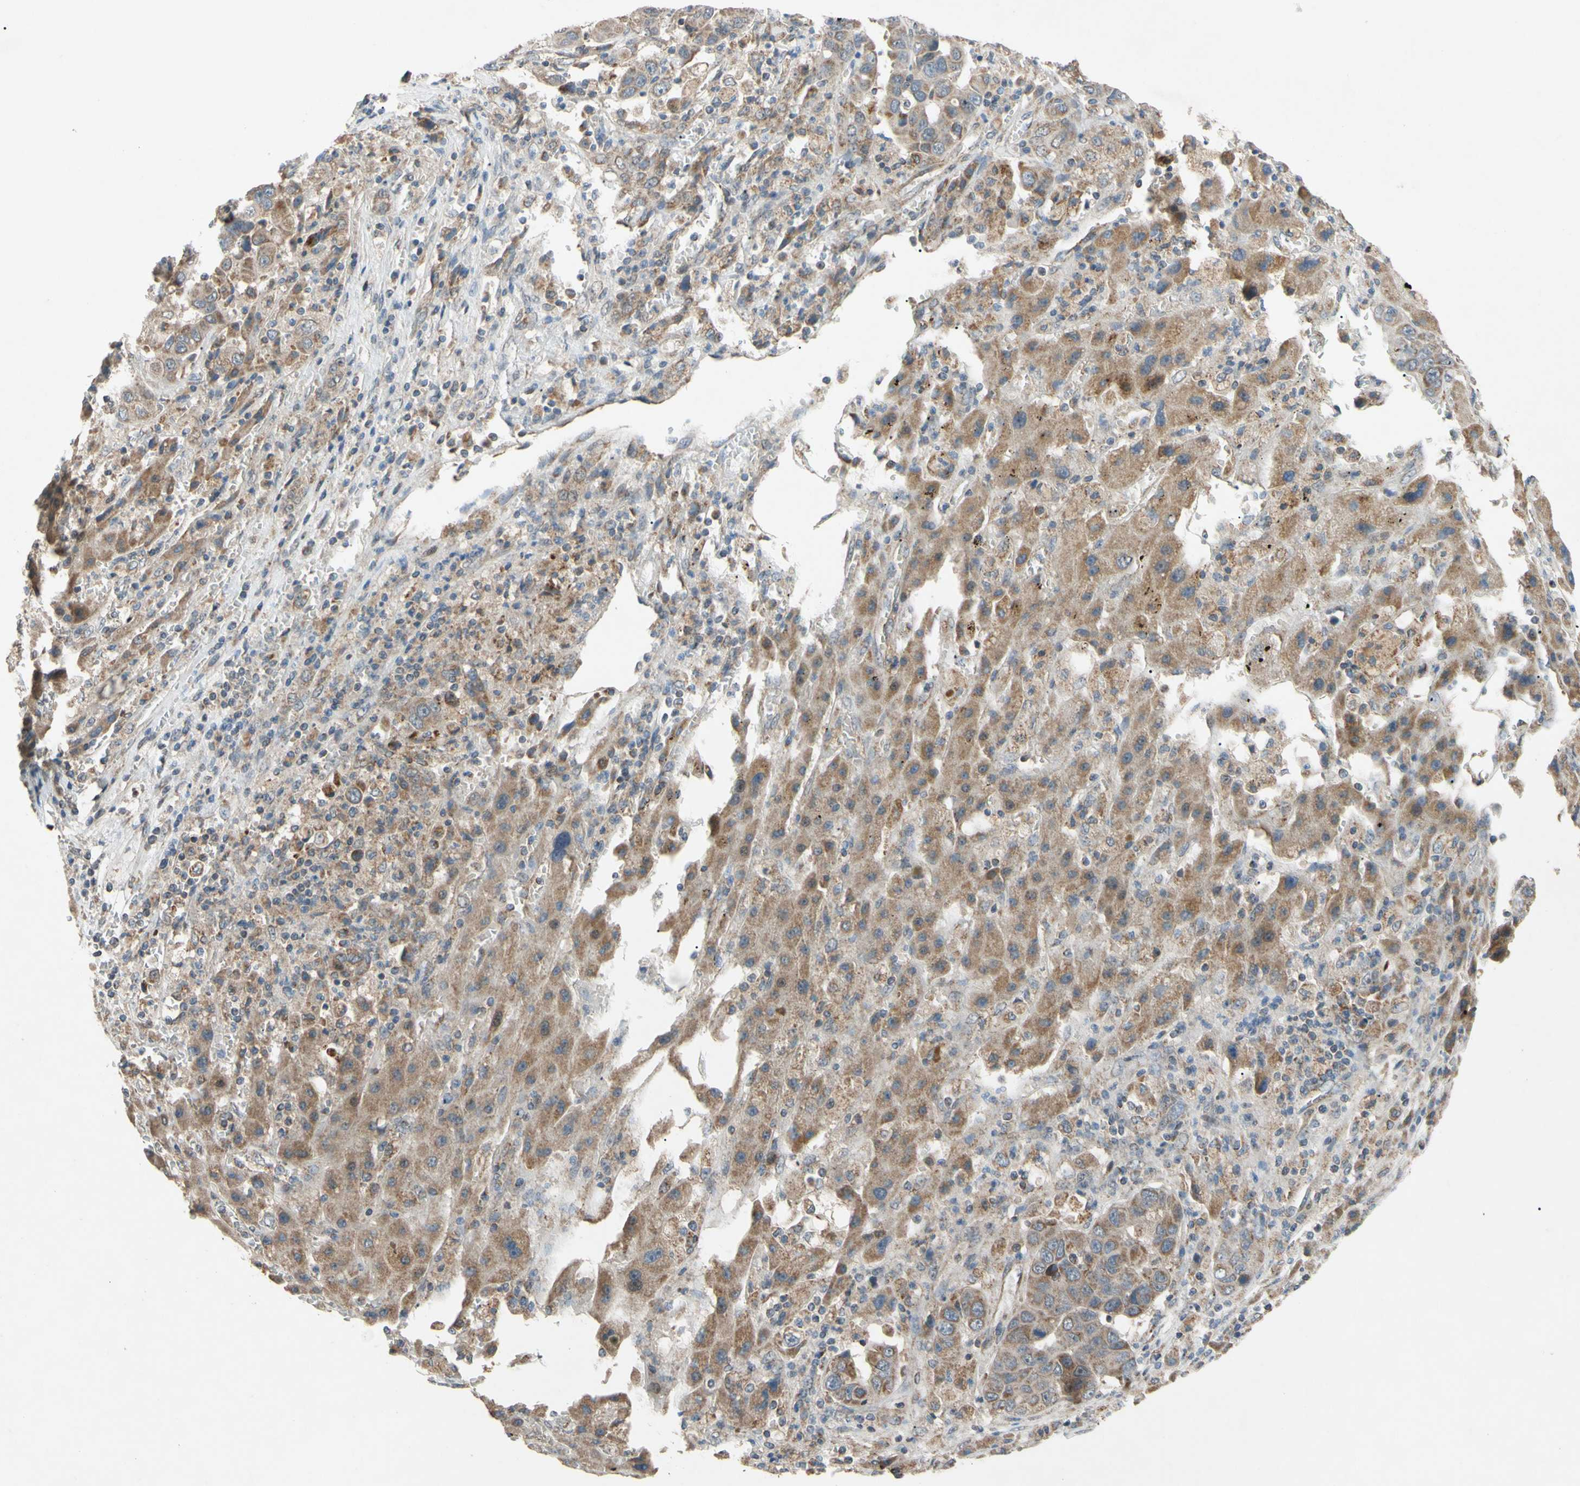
{"staining": {"intensity": "moderate", "quantity": ">75%", "location": "cytoplasmic/membranous"}, "tissue": "liver cancer", "cell_type": "Tumor cells", "image_type": "cancer", "snomed": [{"axis": "morphology", "description": "Cholangiocarcinoma"}, {"axis": "topography", "description": "Liver"}], "caption": "A high-resolution histopathology image shows immunohistochemistry staining of liver cholangiocarcinoma, which exhibits moderate cytoplasmic/membranous expression in about >75% of tumor cells. (Stains: DAB (3,3'-diaminobenzidine) in brown, nuclei in blue, Microscopy: brightfield microscopy at high magnification).", "gene": "CD164", "patient": {"sex": "female", "age": 52}}